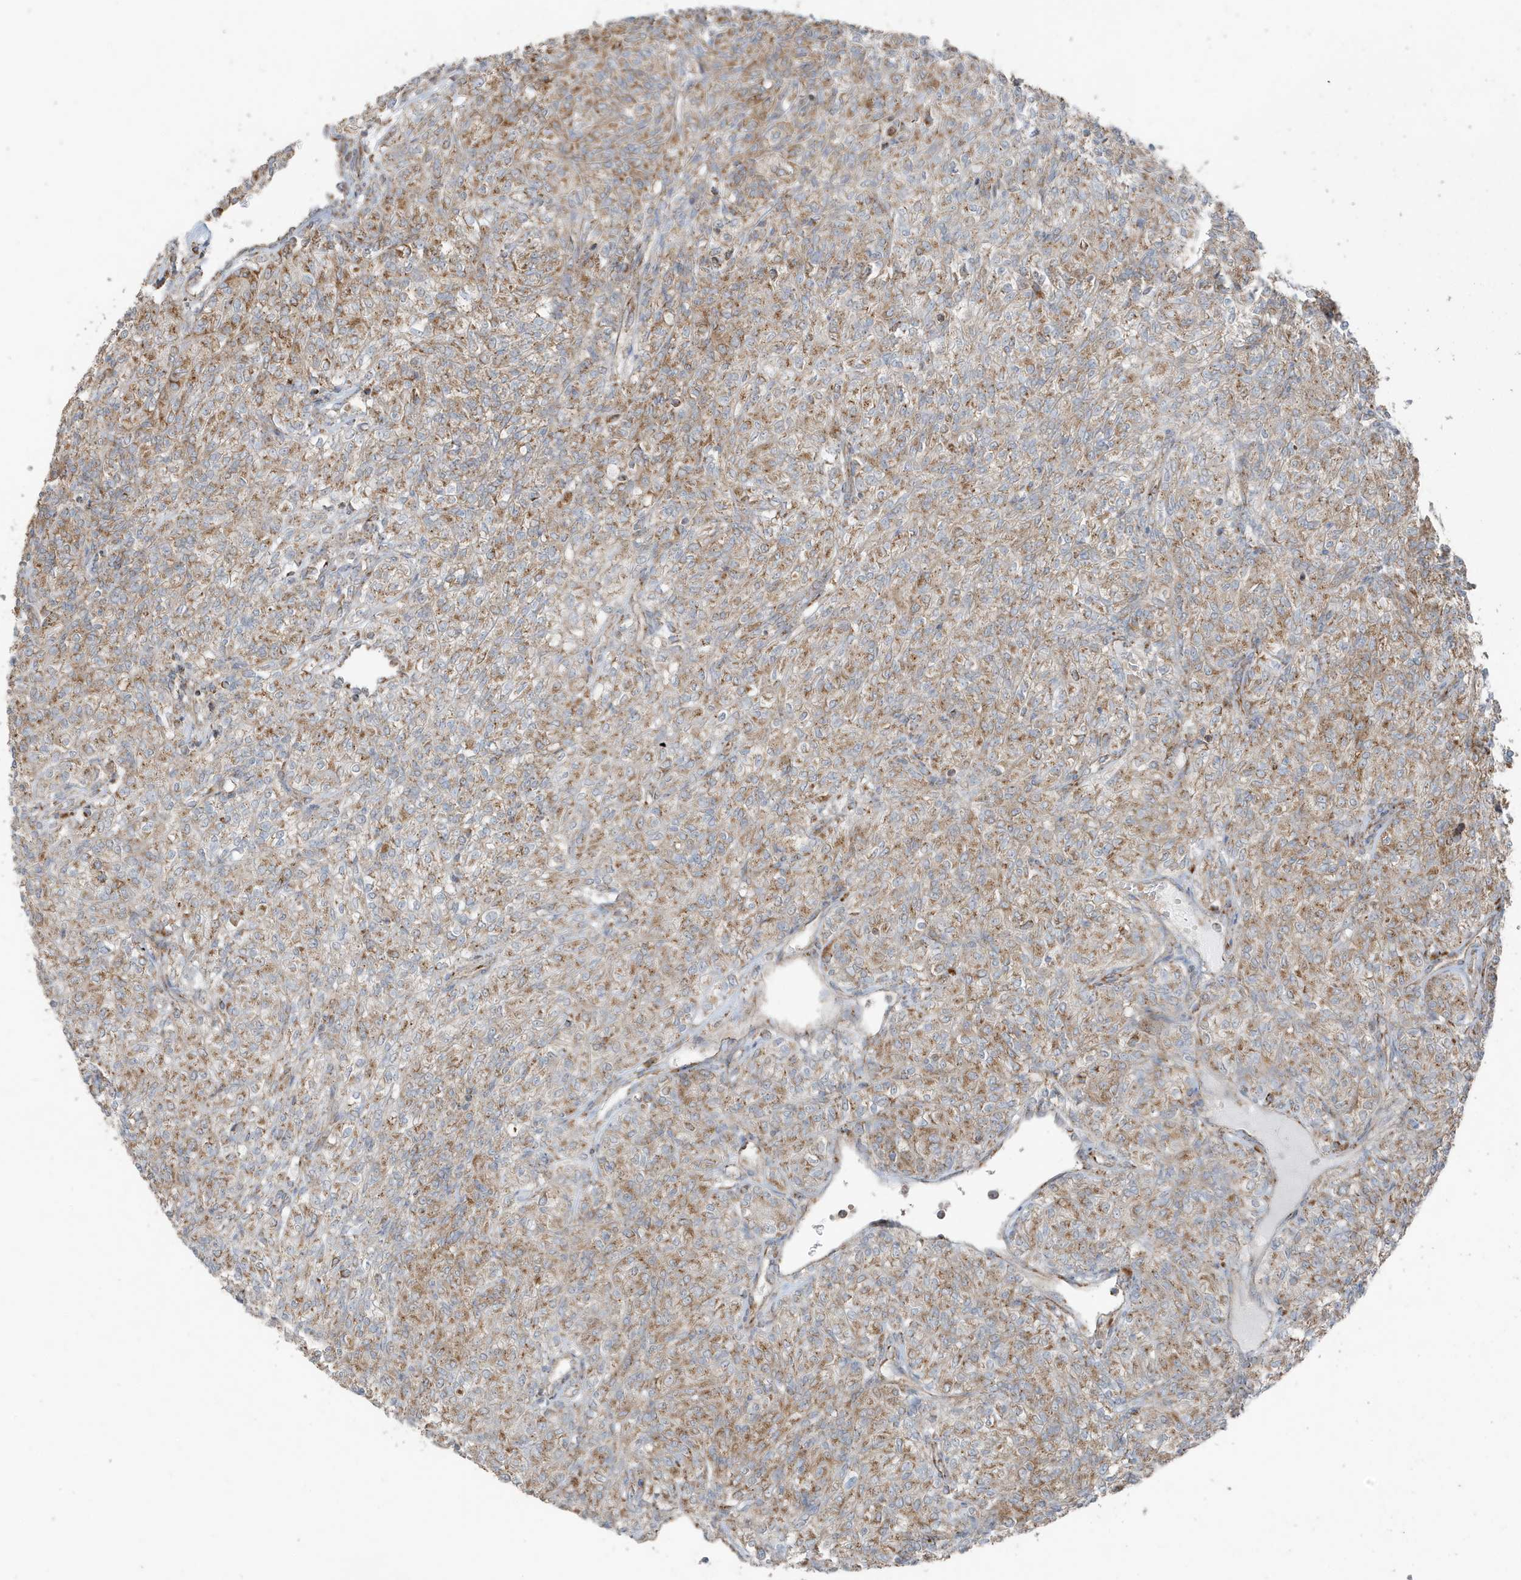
{"staining": {"intensity": "moderate", "quantity": "25%-75%", "location": "cytoplasmic/membranous"}, "tissue": "renal cancer", "cell_type": "Tumor cells", "image_type": "cancer", "snomed": [{"axis": "morphology", "description": "Adenocarcinoma, NOS"}, {"axis": "topography", "description": "Kidney"}], "caption": "Moderate cytoplasmic/membranous positivity is appreciated in about 25%-75% of tumor cells in renal cancer.", "gene": "GOLGA4", "patient": {"sex": "male", "age": 77}}